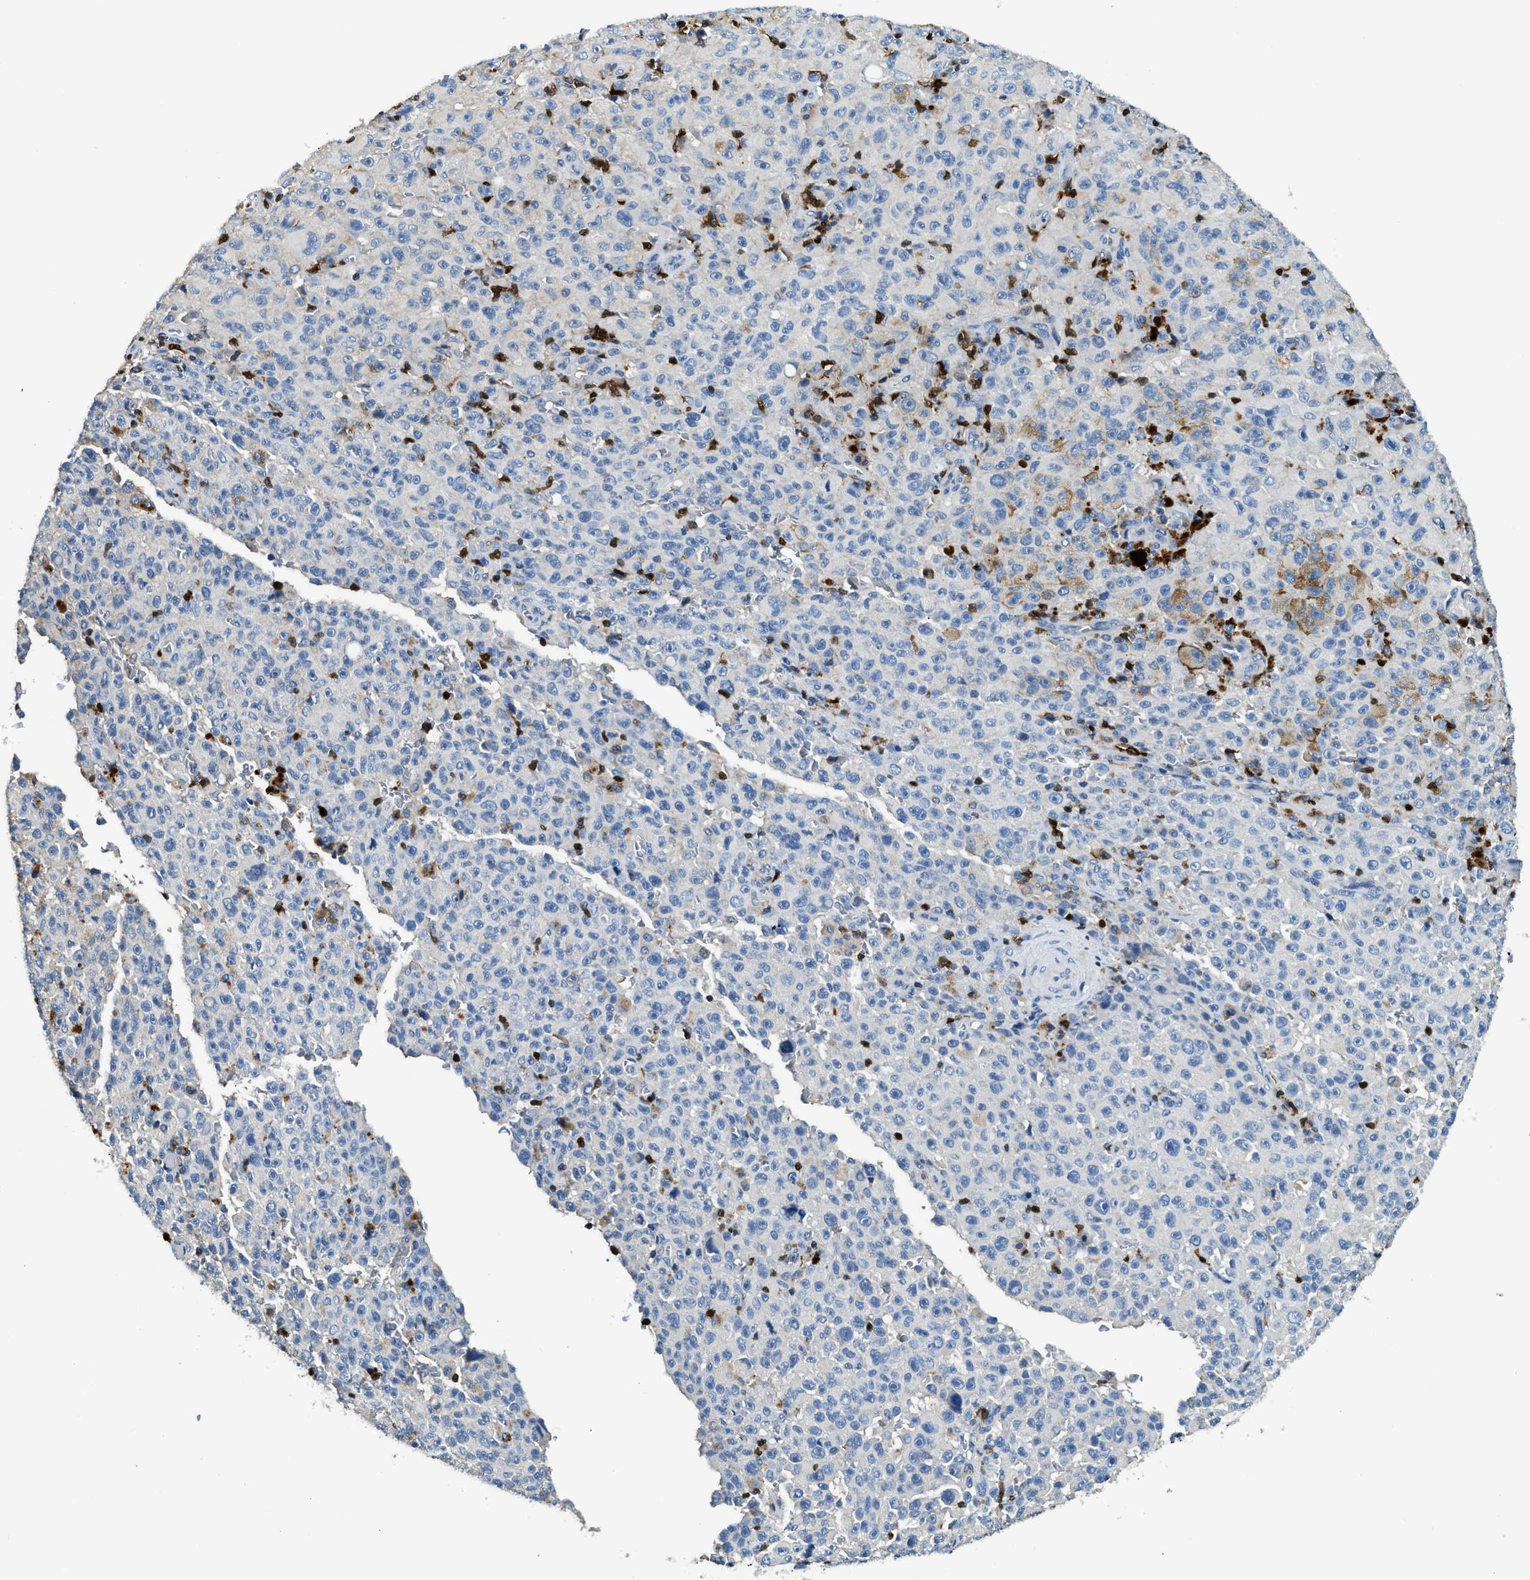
{"staining": {"intensity": "weak", "quantity": "<25%", "location": "cytoplasmic/membranous"}, "tissue": "melanoma", "cell_type": "Tumor cells", "image_type": "cancer", "snomed": [{"axis": "morphology", "description": "Malignant melanoma, NOS"}, {"axis": "topography", "description": "Skin"}], "caption": "An immunohistochemistry micrograph of melanoma is shown. There is no staining in tumor cells of melanoma. (IHC, brightfield microscopy, high magnification).", "gene": "TOX", "patient": {"sex": "female", "age": 82}}